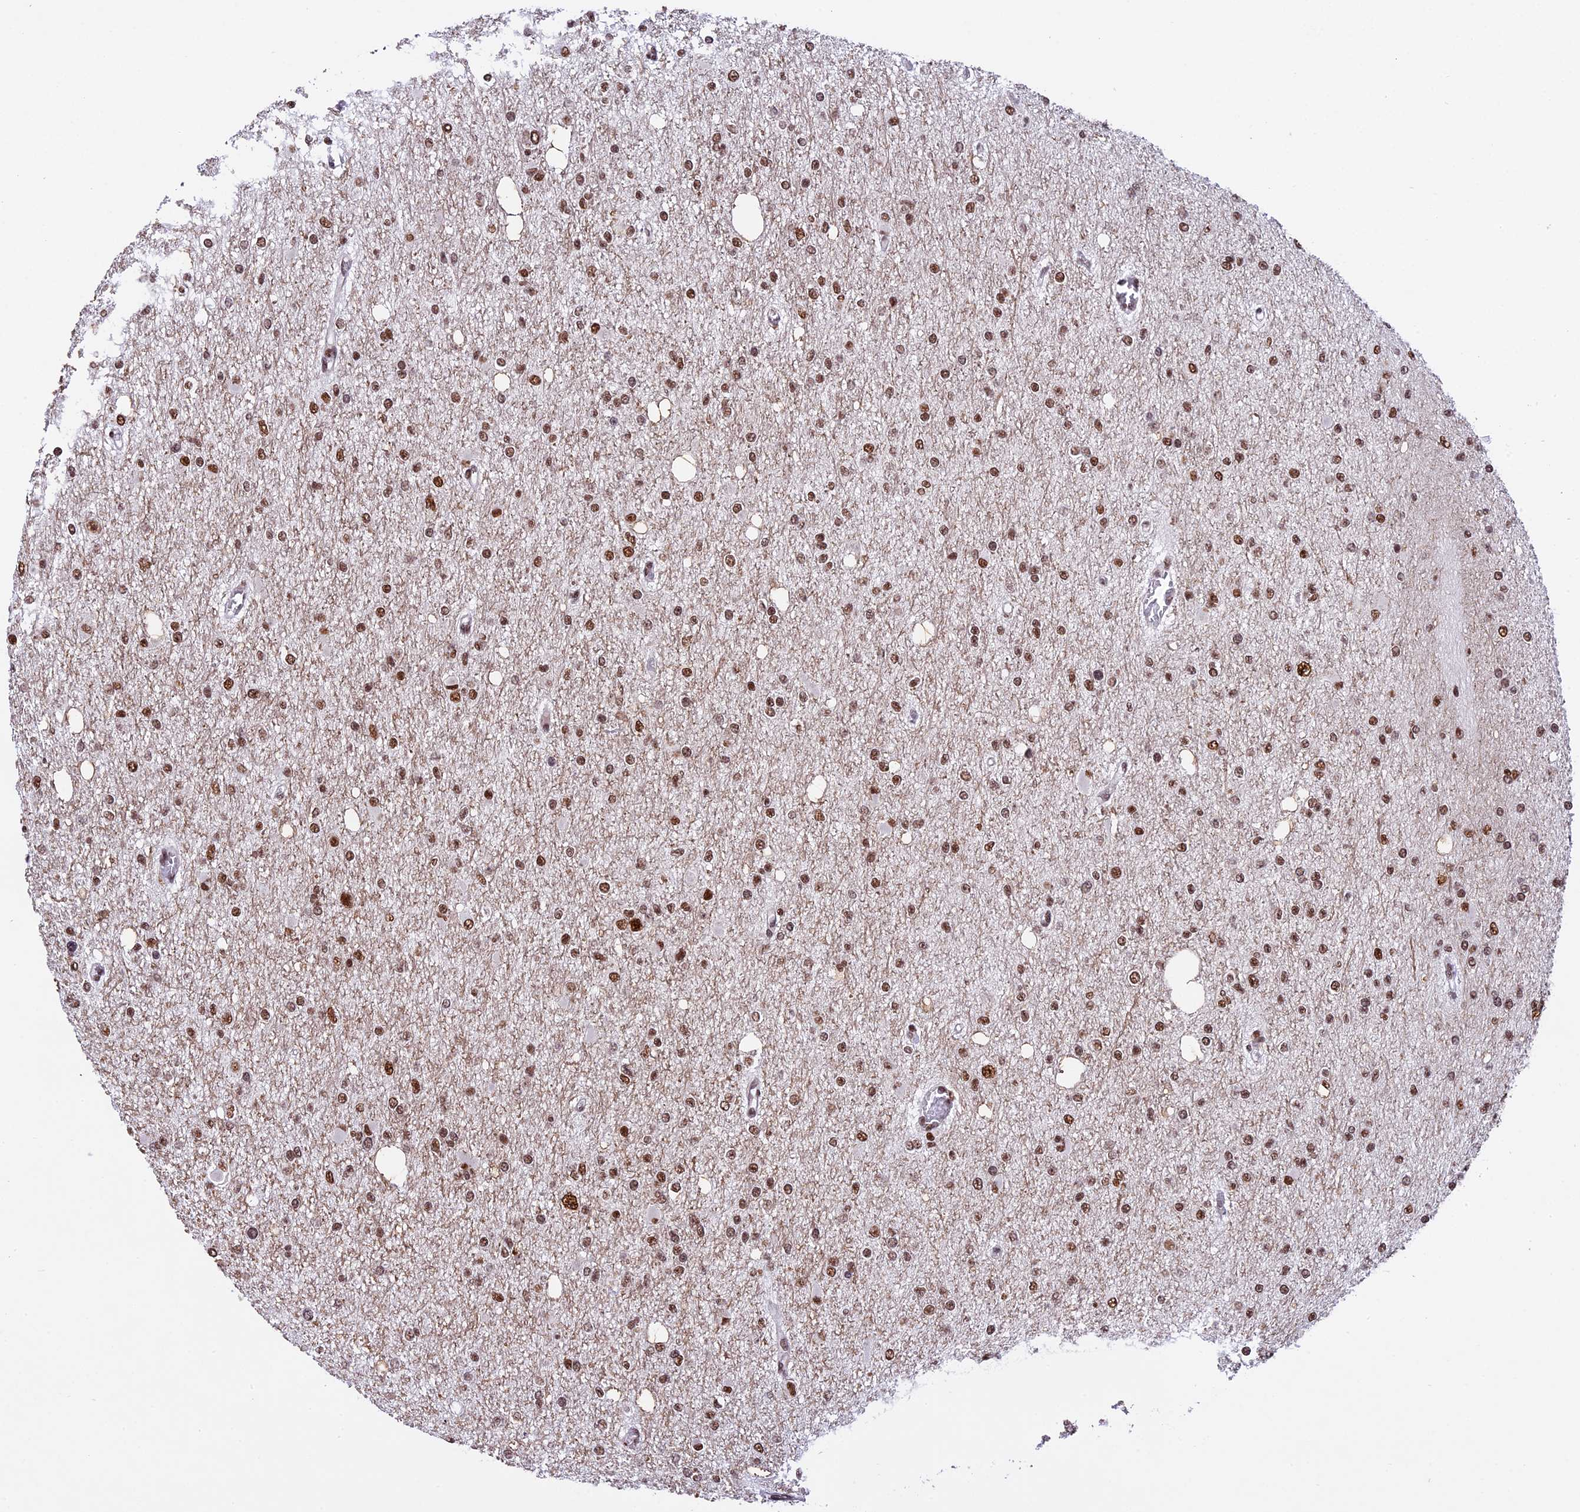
{"staining": {"intensity": "moderate", "quantity": ">75%", "location": "nuclear"}, "tissue": "glioma", "cell_type": "Tumor cells", "image_type": "cancer", "snomed": [{"axis": "morphology", "description": "Glioma, malignant, Low grade"}, {"axis": "topography", "description": "Brain"}], "caption": "Human malignant low-grade glioma stained with a brown dye demonstrates moderate nuclear positive staining in approximately >75% of tumor cells.", "gene": "RAMAC", "patient": {"sex": "female", "age": 22}}